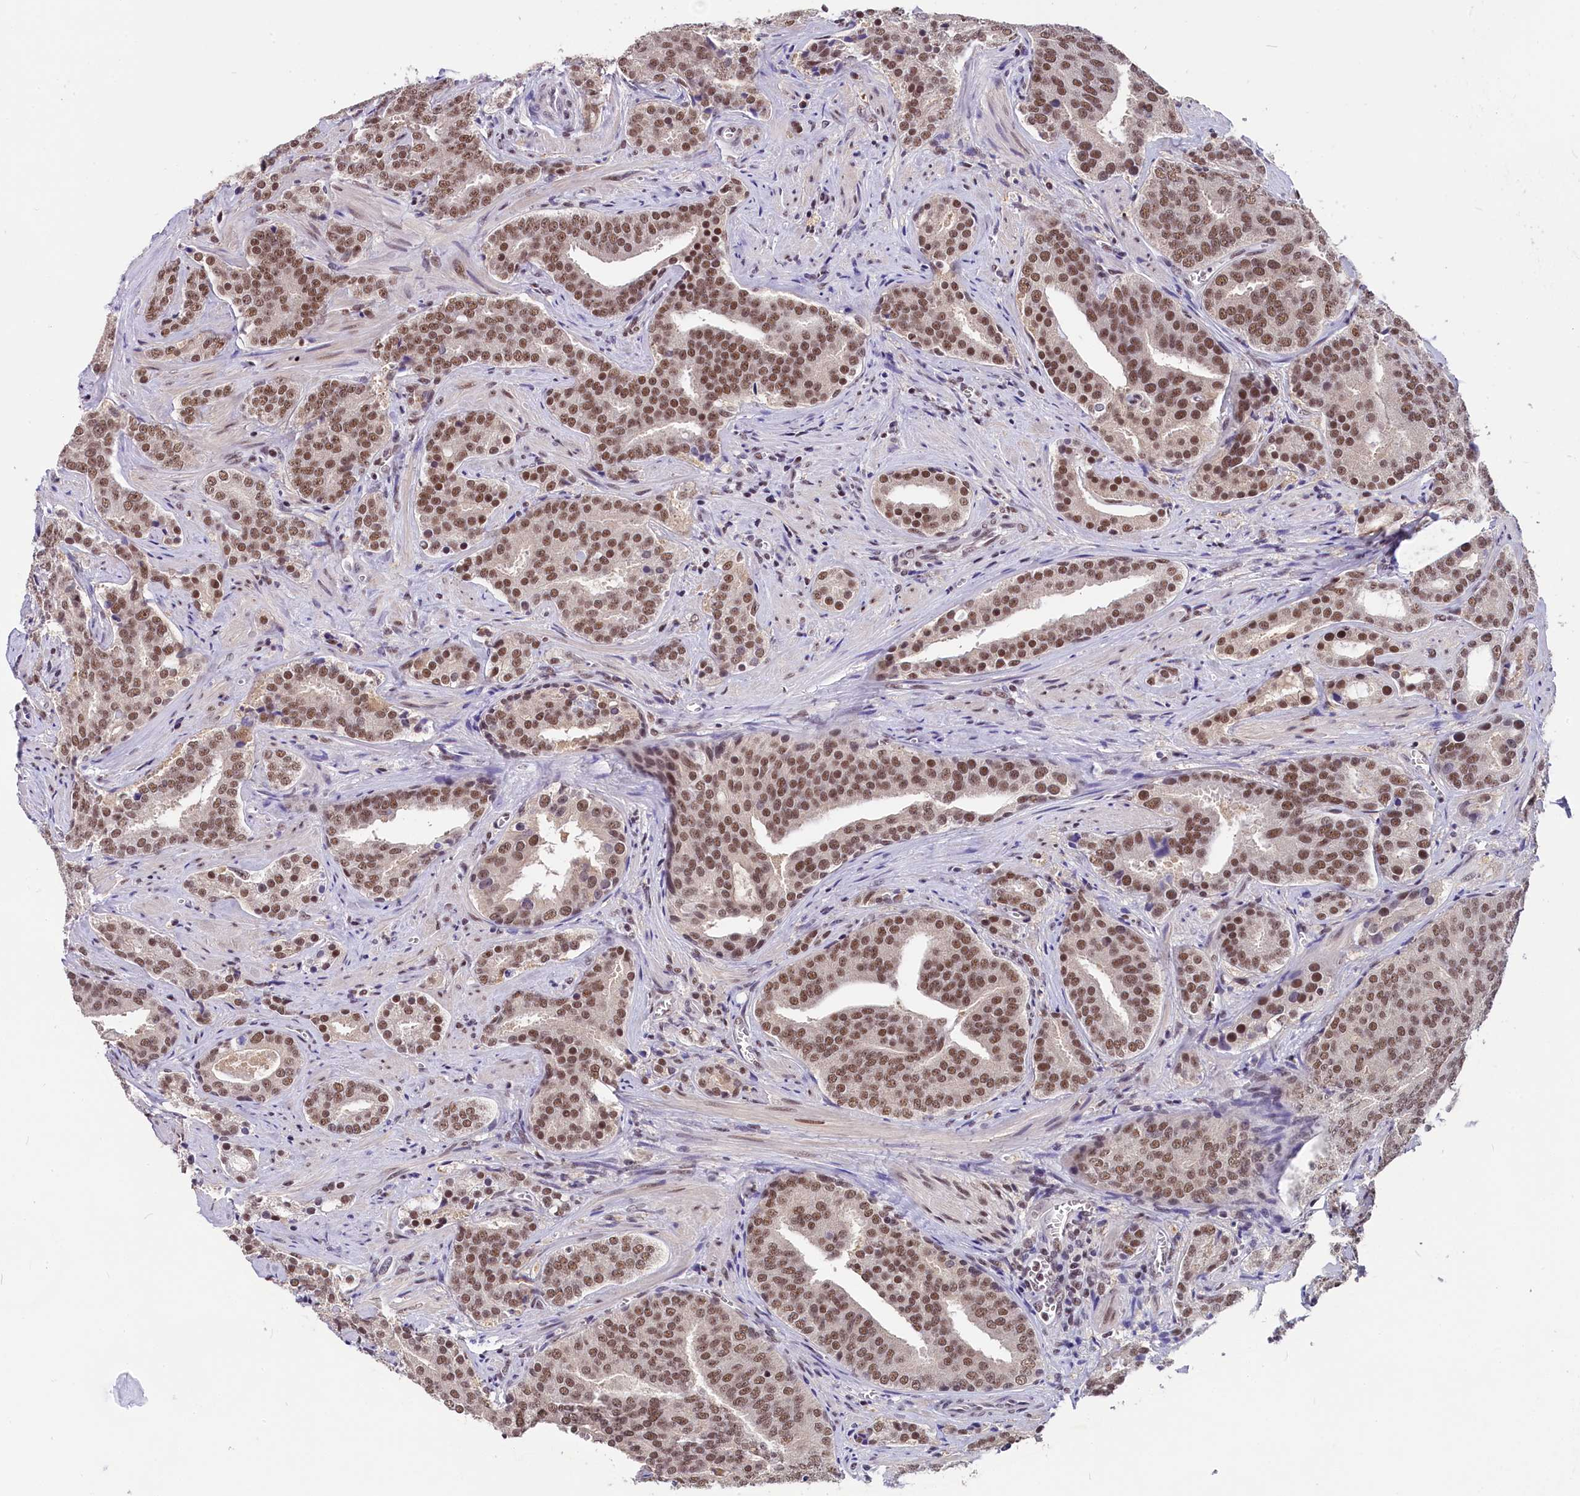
{"staining": {"intensity": "moderate", "quantity": ">75%", "location": "nuclear"}, "tissue": "prostate cancer", "cell_type": "Tumor cells", "image_type": "cancer", "snomed": [{"axis": "morphology", "description": "Adenocarcinoma, High grade"}, {"axis": "topography", "description": "Prostate"}], "caption": "Tumor cells demonstrate medium levels of moderate nuclear staining in about >75% of cells in prostate cancer (adenocarcinoma (high-grade)).", "gene": "ZC3H4", "patient": {"sex": "male", "age": 55}}